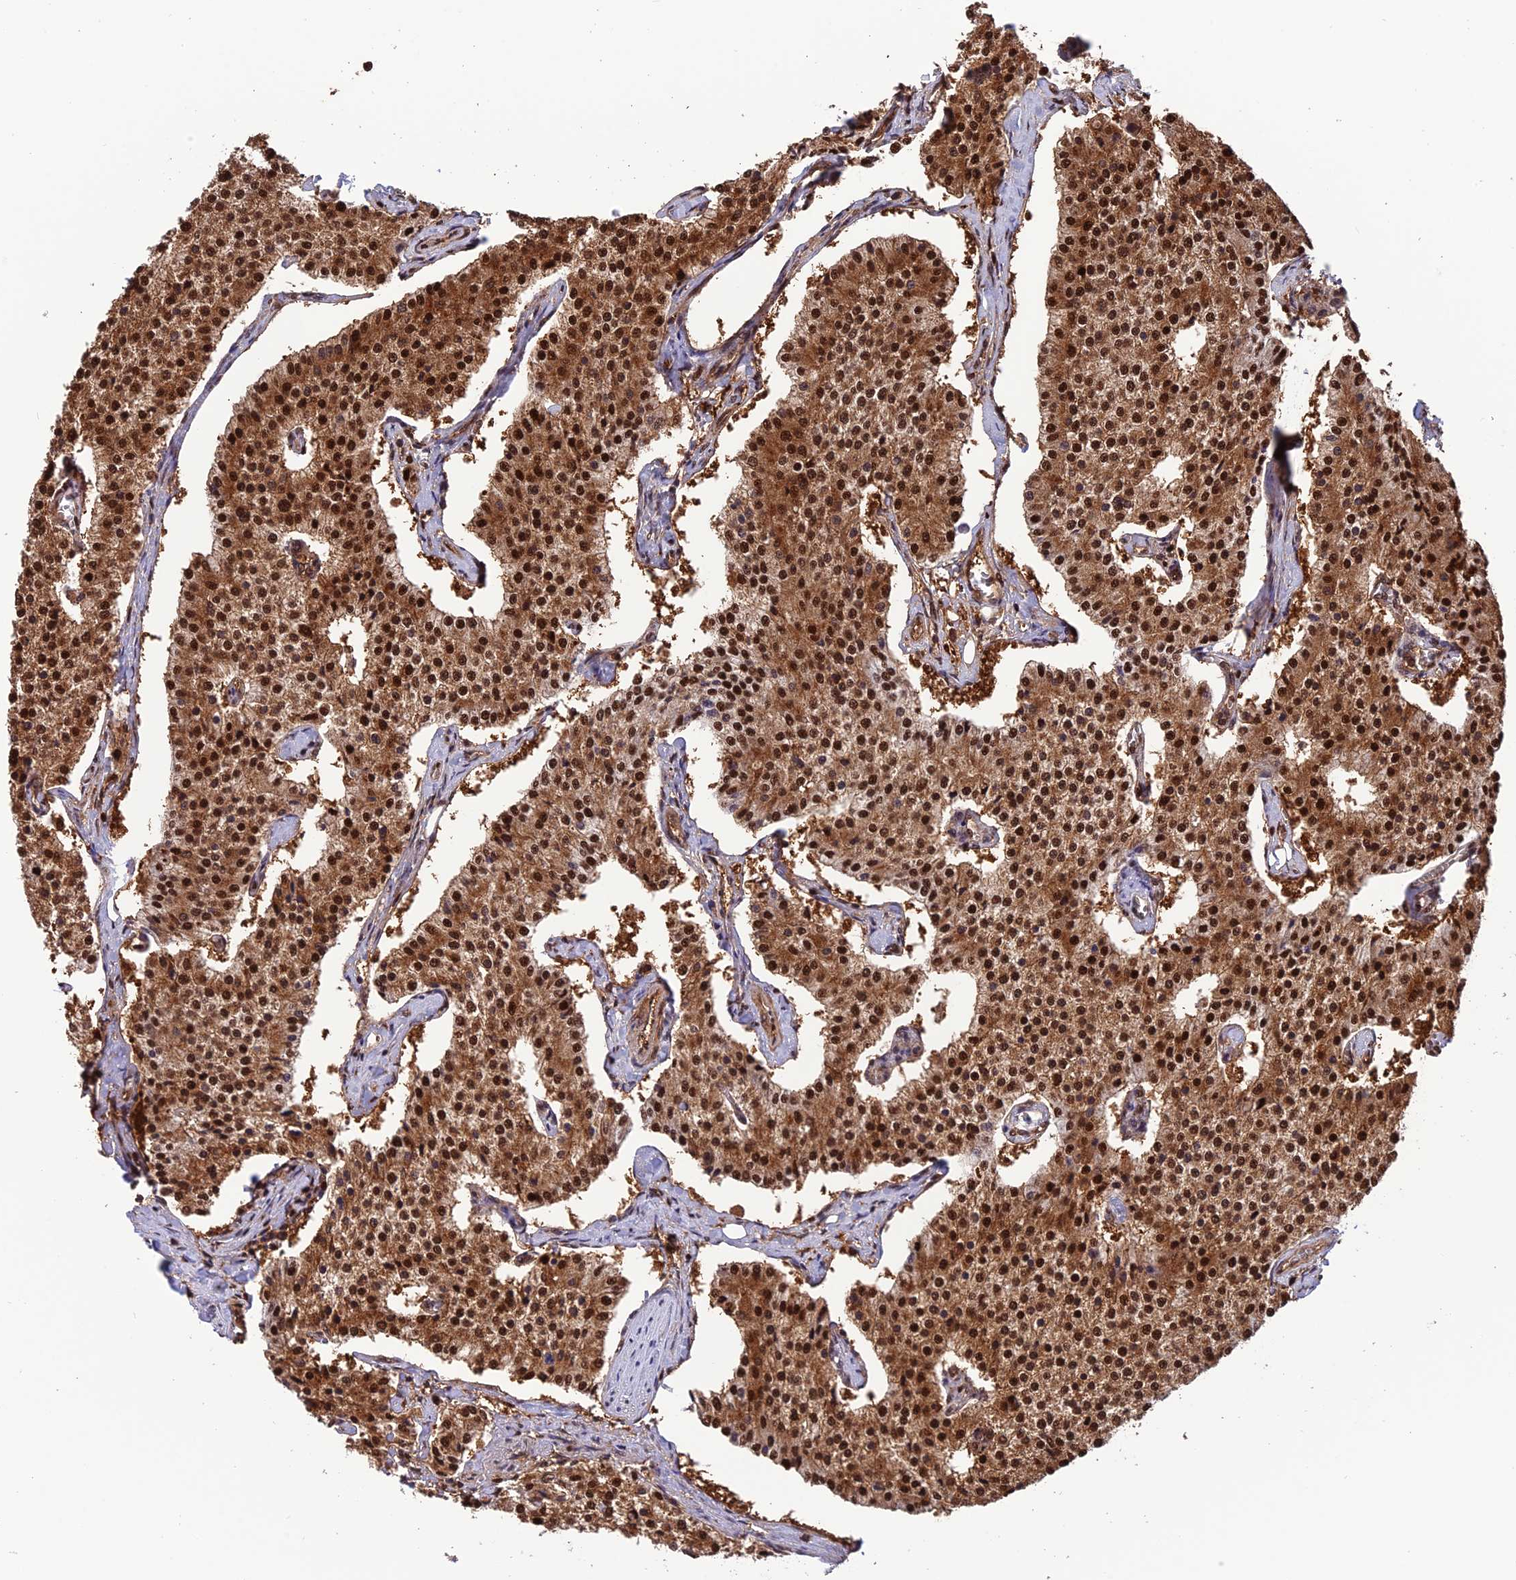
{"staining": {"intensity": "strong", "quantity": ">75%", "location": "cytoplasmic/membranous,nuclear"}, "tissue": "carcinoid", "cell_type": "Tumor cells", "image_type": "cancer", "snomed": [{"axis": "morphology", "description": "Carcinoid, malignant, NOS"}, {"axis": "topography", "description": "Colon"}], "caption": "Immunohistochemistry (IHC) (DAB (3,3'-diaminobenzidine)) staining of carcinoid shows strong cytoplasmic/membranous and nuclear protein positivity in approximately >75% of tumor cells.", "gene": "PSMB3", "patient": {"sex": "female", "age": 52}}